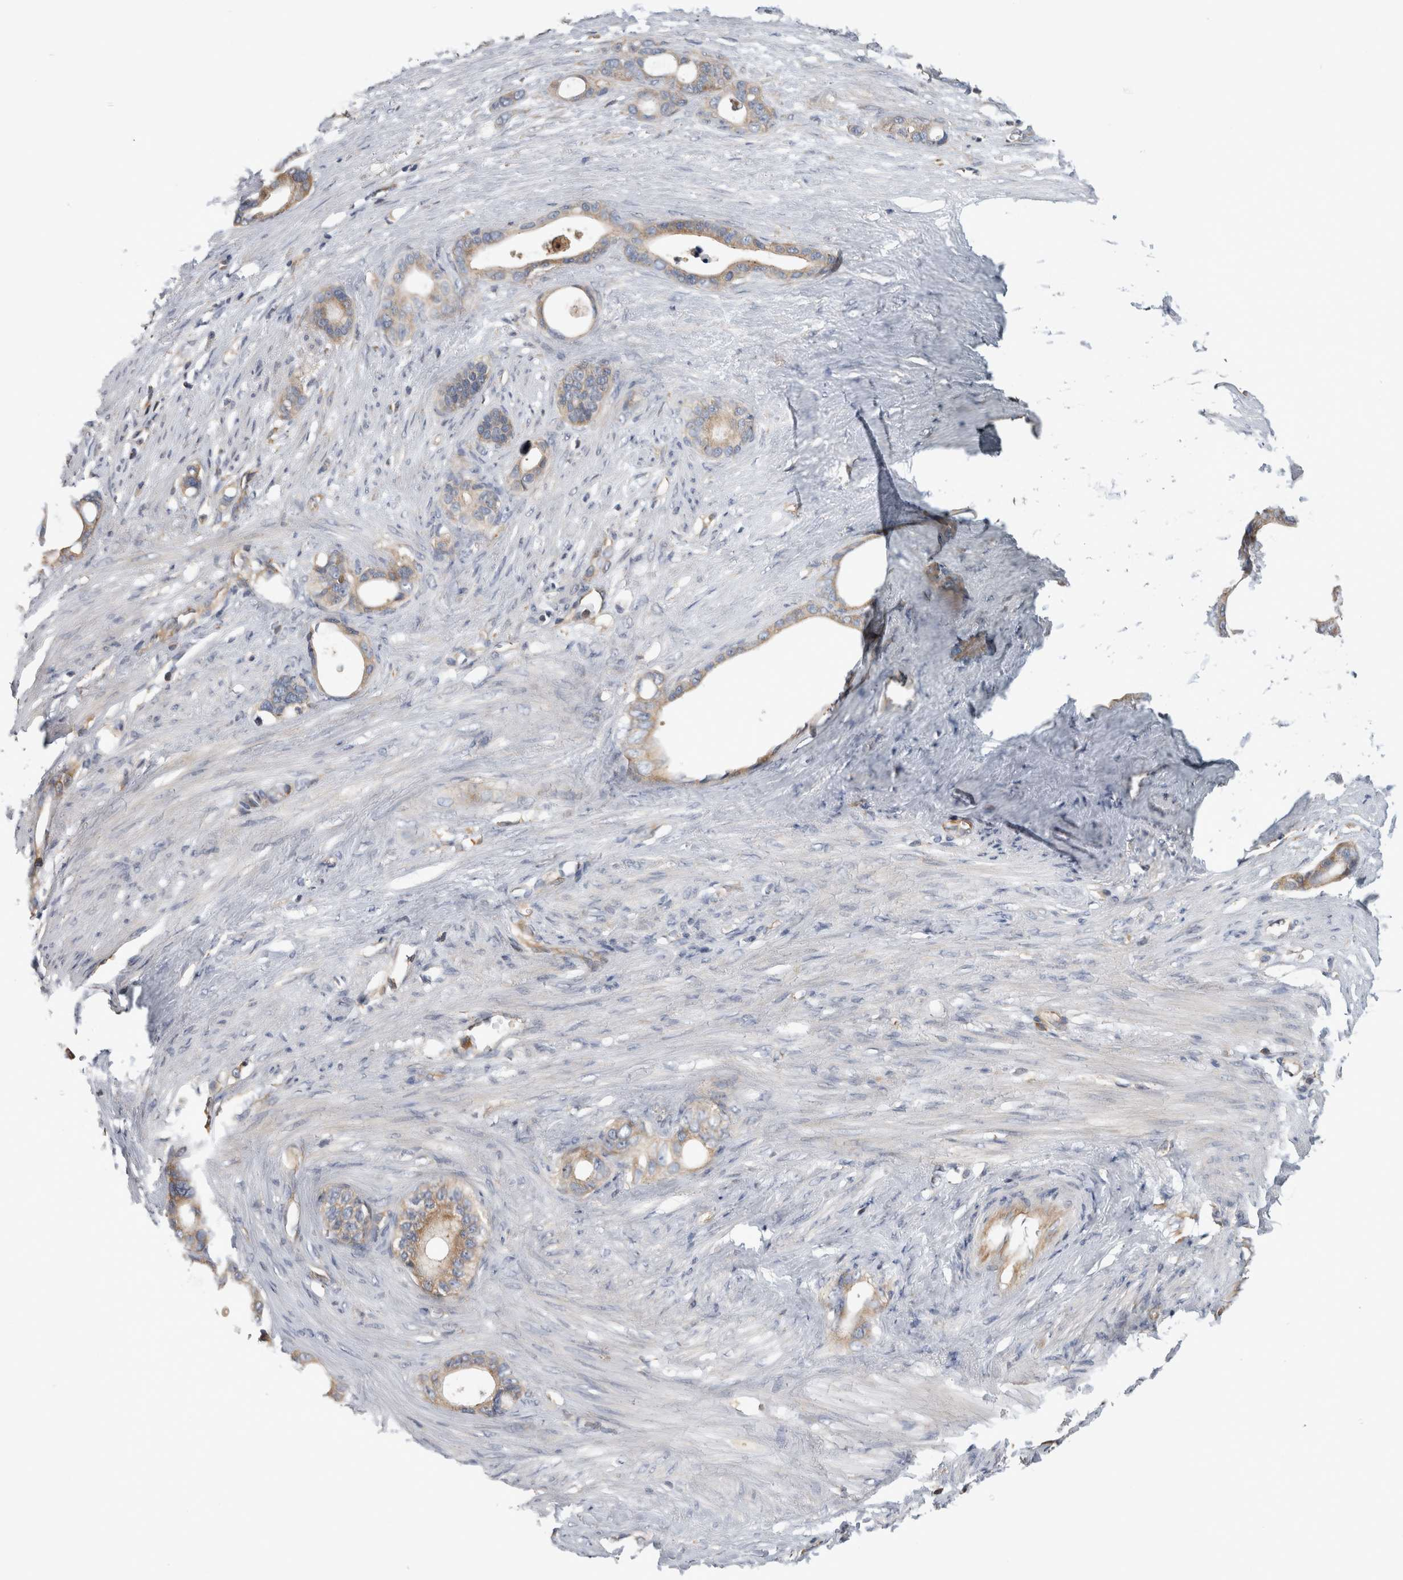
{"staining": {"intensity": "moderate", "quantity": ">75%", "location": "cytoplasmic/membranous"}, "tissue": "stomach cancer", "cell_type": "Tumor cells", "image_type": "cancer", "snomed": [{"axis": "morphology", "description": "Adenocarcinoma, NOS"}, {"axis": "topography", "description": "Stomach"}], "caption": "A brown stain labels moderate cytoplasmic/membranous expression of a protein in human stomach cancer tumor cells.", "gene": "GRIK2", "patient": {"sex": "female", "age": 75}}